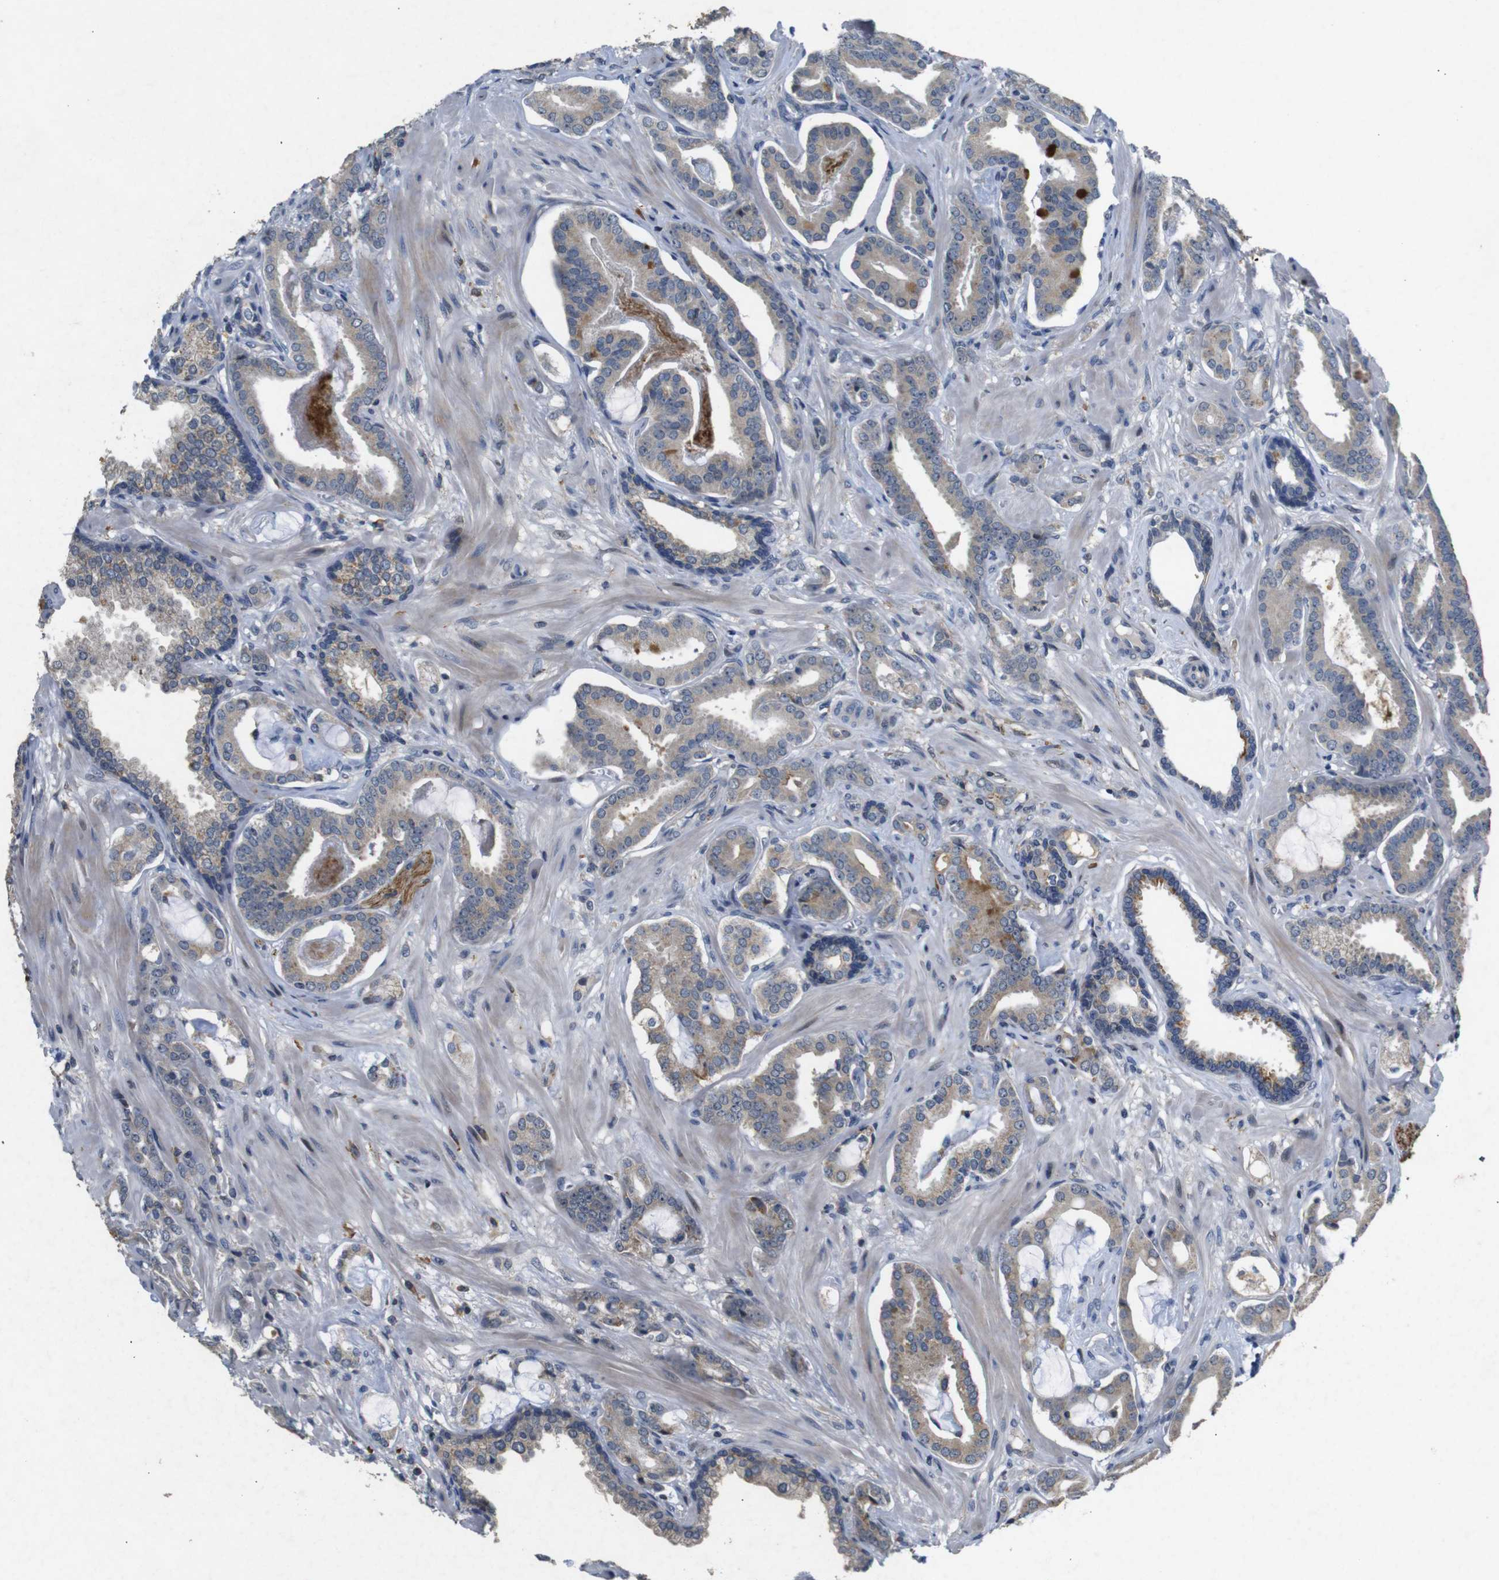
{"staining": {"intensity": "weak", "quantity": "25%-75%", "location": "cytoplasmic/membranous"}, "tissue": "prostate cancer", "cell_type": "Tumor cells", "image_type": "cancer", "snomed": [{"axis": "morphology", "description": "Adenocarcinoma, Low grade"}, {"axis": "topography", "description": "Prostate"}], "caption": "Immunohistochemistry (IHC) staining of prostate cancer (adenocarcinoma (low-grade)), which shows low levels of weak cytoplasmic/membranous expression in approximately 25%-75% of tumor cells indicating weak cytoplasmic/membranous protein expression. The staining was performed using DAB (3,3'-diaminobenzidine) (brown) for protein detection and nuclei were counterstained in hematoxylin (blue).", "gene": "MAGI2", "patient": {"sex": "male", "age": 53}}